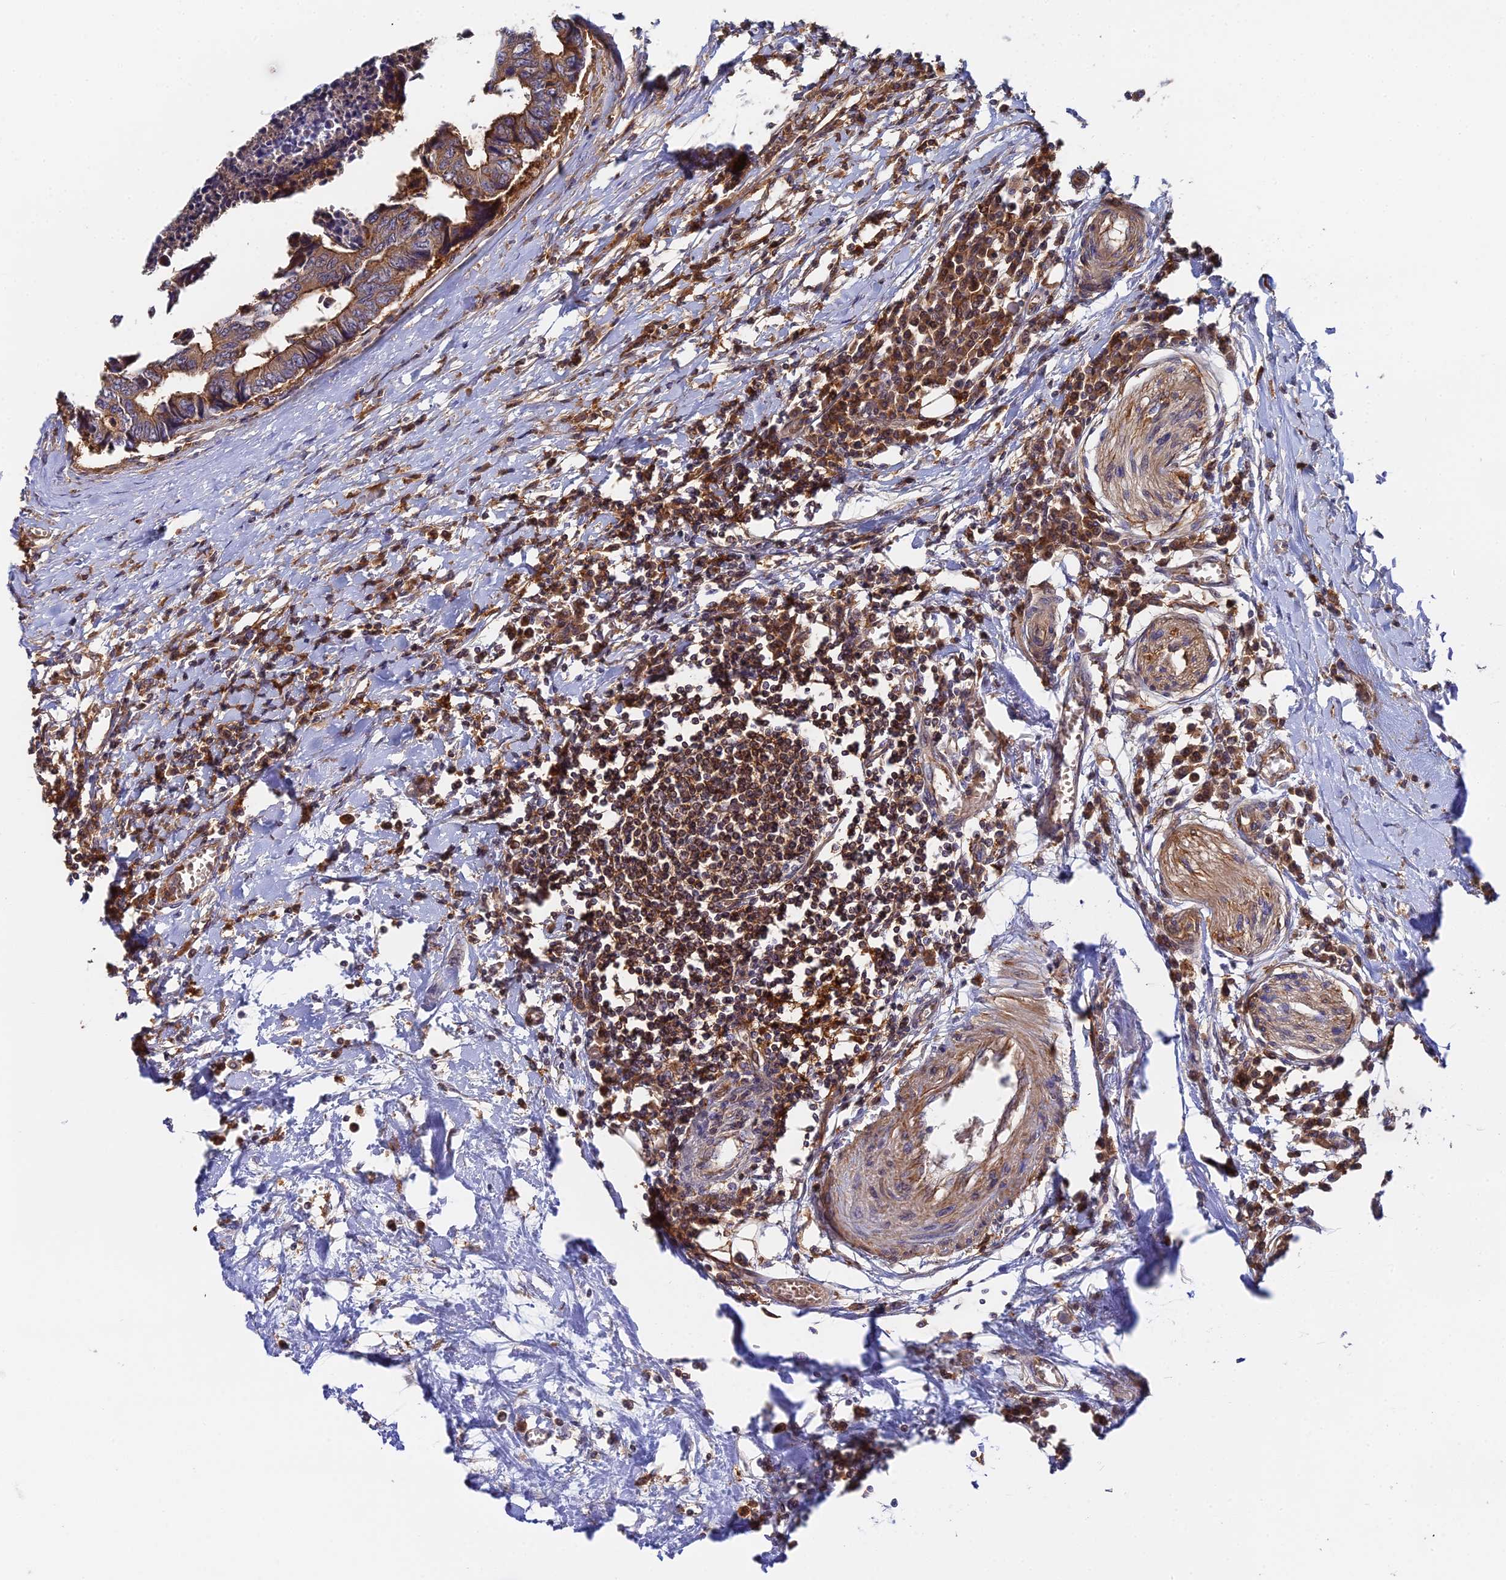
{"staining": {"intensity": "moderate", "quantity": ">75%", "location": "cytoplasmic/membranous"}, "tissue": "colorectal cancer", "cell_type": "Tumor cells", "image_type": "cancer", "snomed": [{"axis": "morphology", "description": "Adenocarcinoma, NOS"}, {"axis": "topography", "description": "Rectum"}], "caption": "Colorectal cancer tissue demonstrates moderate cytoplasmic/membranous positivity in about >75% of tumor cells, visualized by immunohistochemistry. The staining was performed using DAB to visualize the protein expression in brown, while the nuclei were stained in blue with hematoxylin (Magnification: 20x).", "gene": "GNG5B", "patient": {"sex": "male", "age": 84}}